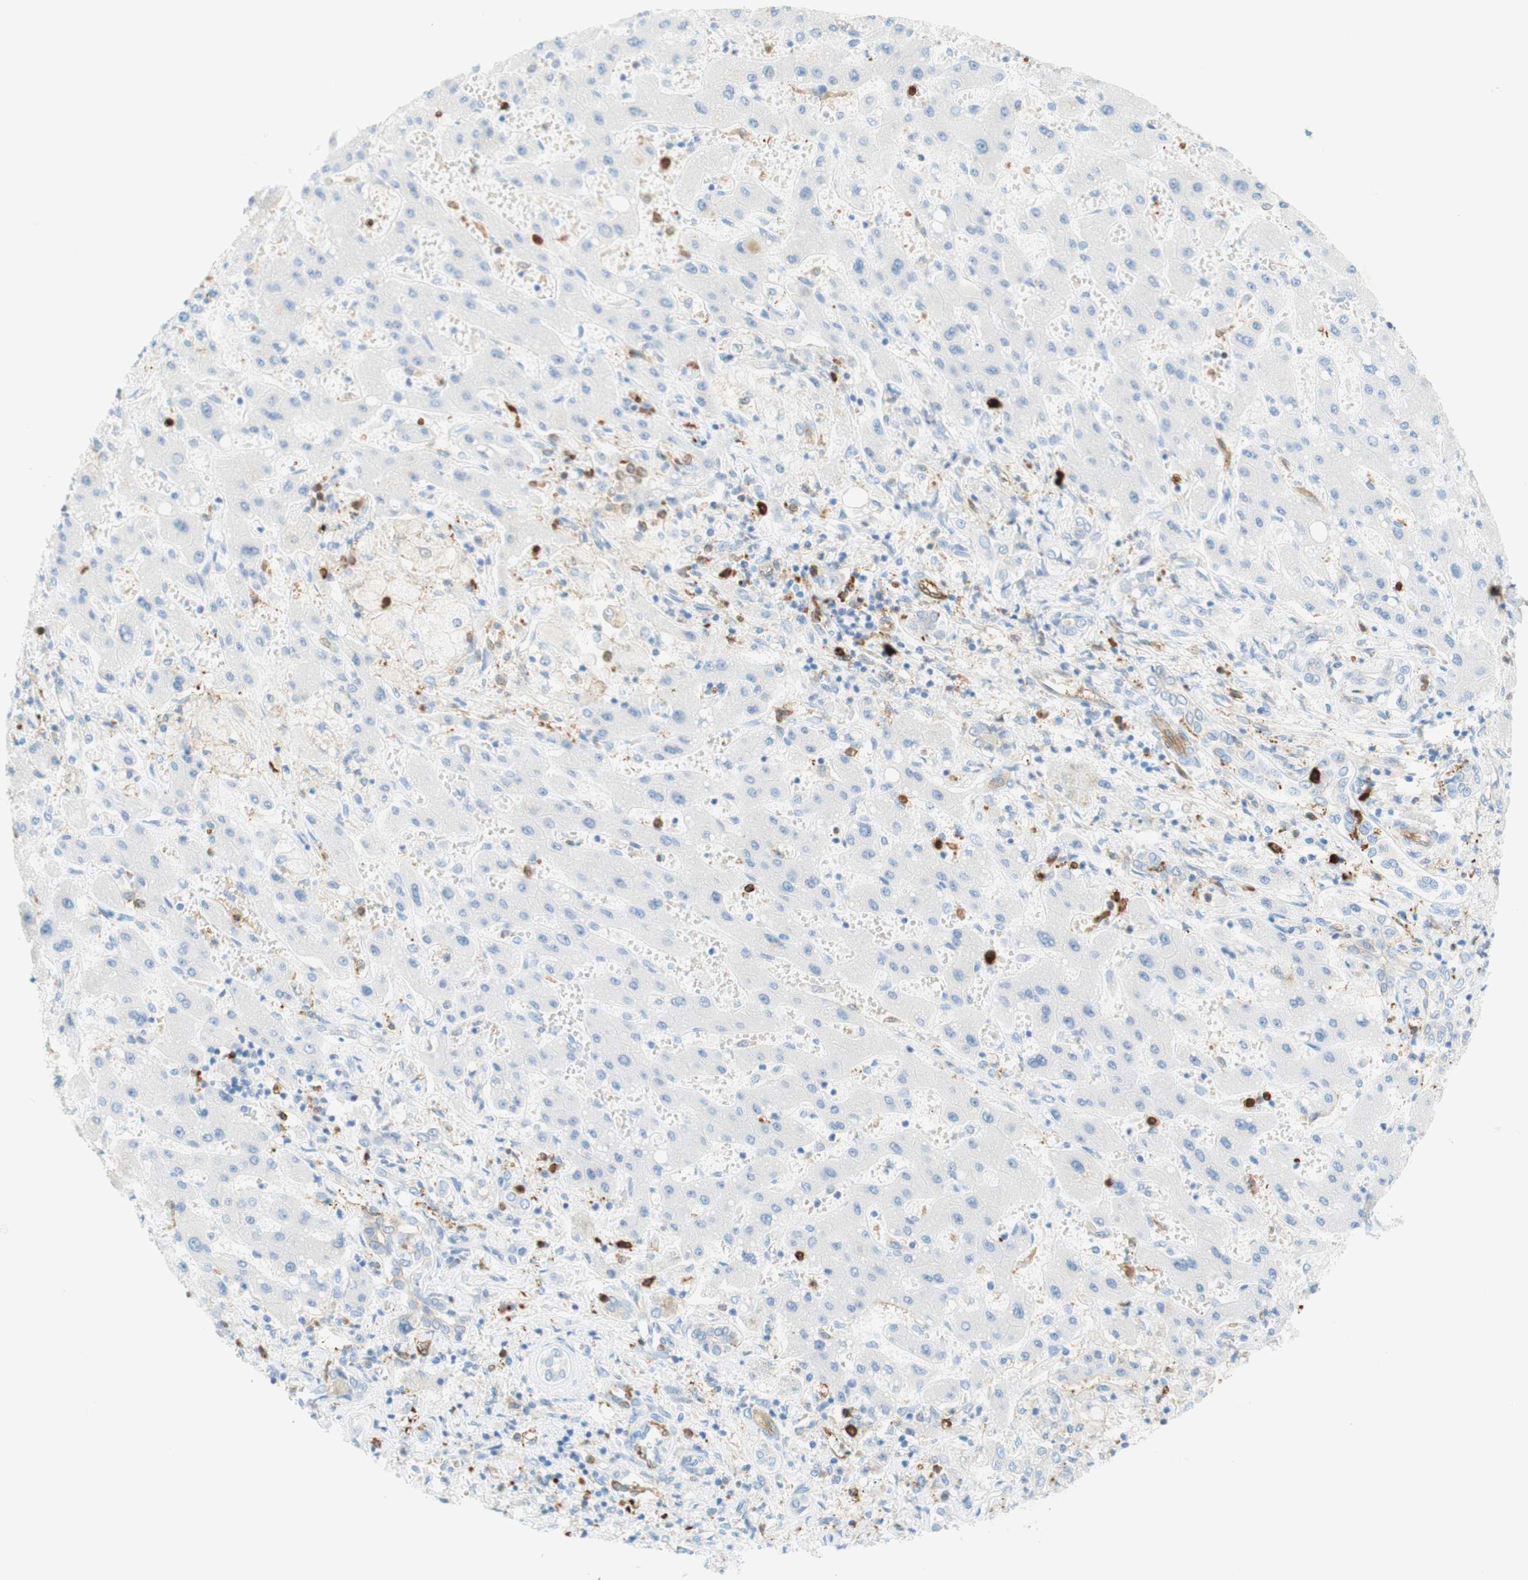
{"staining": {"intensity": "negative", "quantity": "none", "location": "none"}, "tissue": "liver cancer", "cell_type": "Tumor cells", "image_type": "cancer", "snomed": [{"axis": "morphology", "description": "Cholangiocarcinoma"}, {"axis": "topography", "description": "Liver"}], "caption": "Protein analysis of cholangiocarcinoma (liver) reveals no significant positivity in tumor cells.", "gene": "STMN1", "patient": {"sex": "male", "age": 50}}